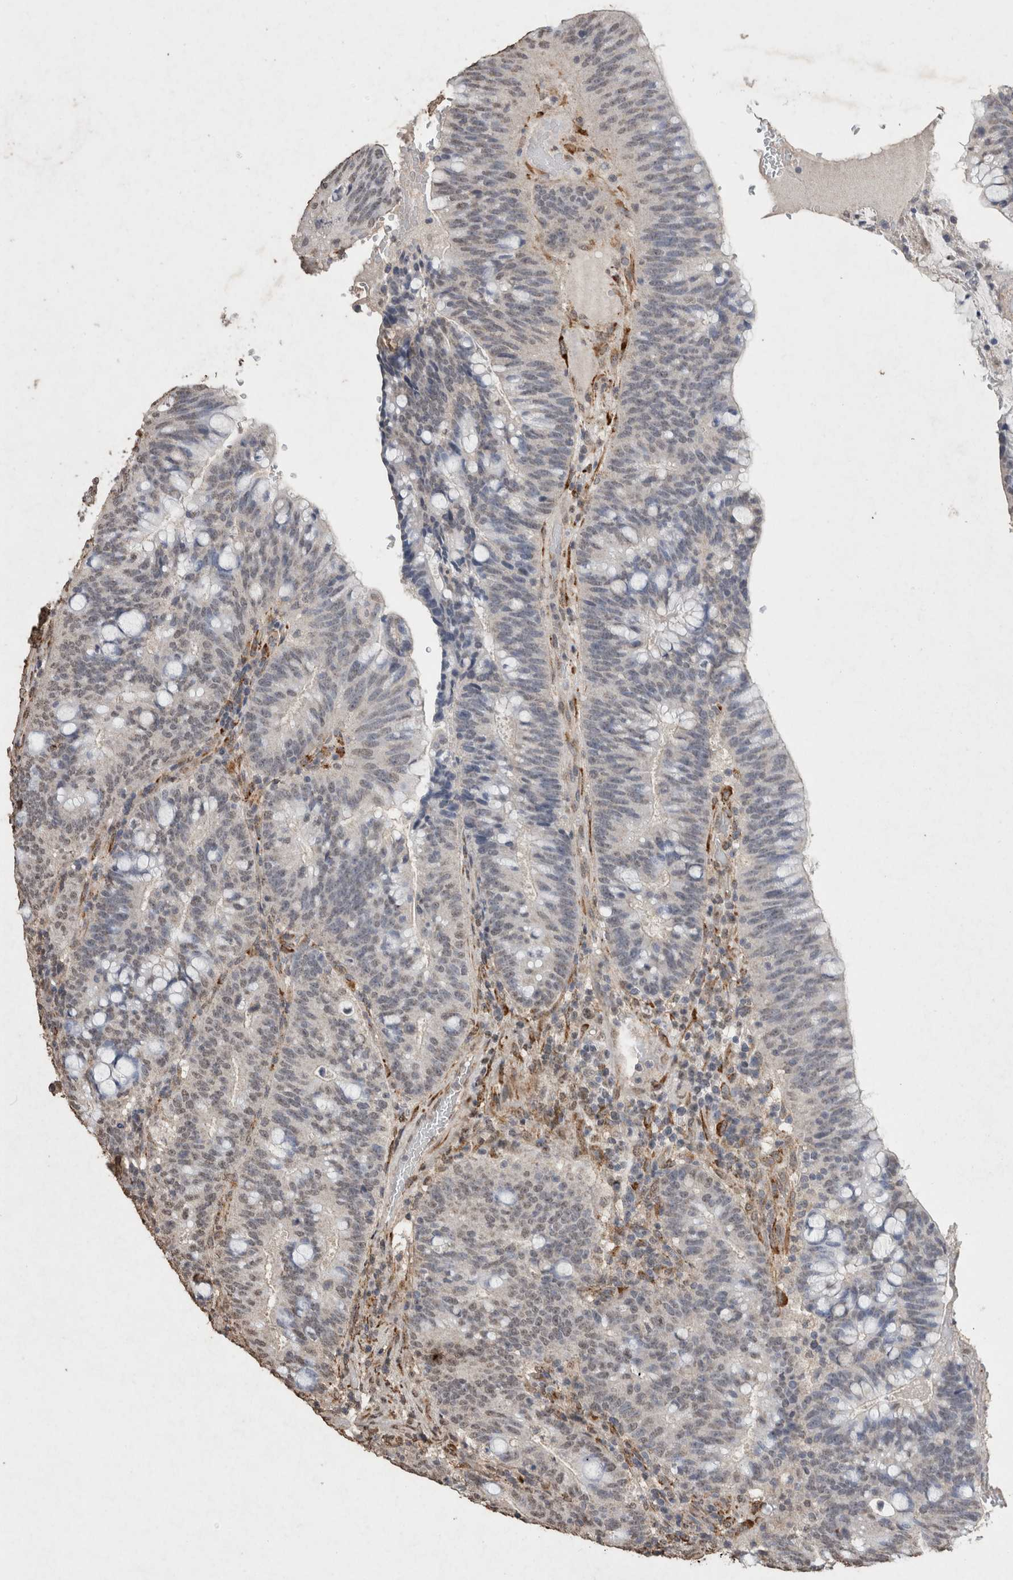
{"staining": {"intensity": "negative", "quantity": "none", "location": "none"}, "tissue": "colorectal cancer", "cell_type": "Tumor cells", "image_type": "cancer", "snomed": [{"axis": "morphology", "description": "Adenocarcinoma, NOS"}, {"axis": "topography", "description": "Colon"}], "caption": "A high-resolution micrograph shows immunohistochemistry staining of colorectal cancer (adenocarcinoma), which exhibits no significant staining in tumor cells.", "gene": "C1QTNF5", "patient": {"sex": "female", "age": 66}}